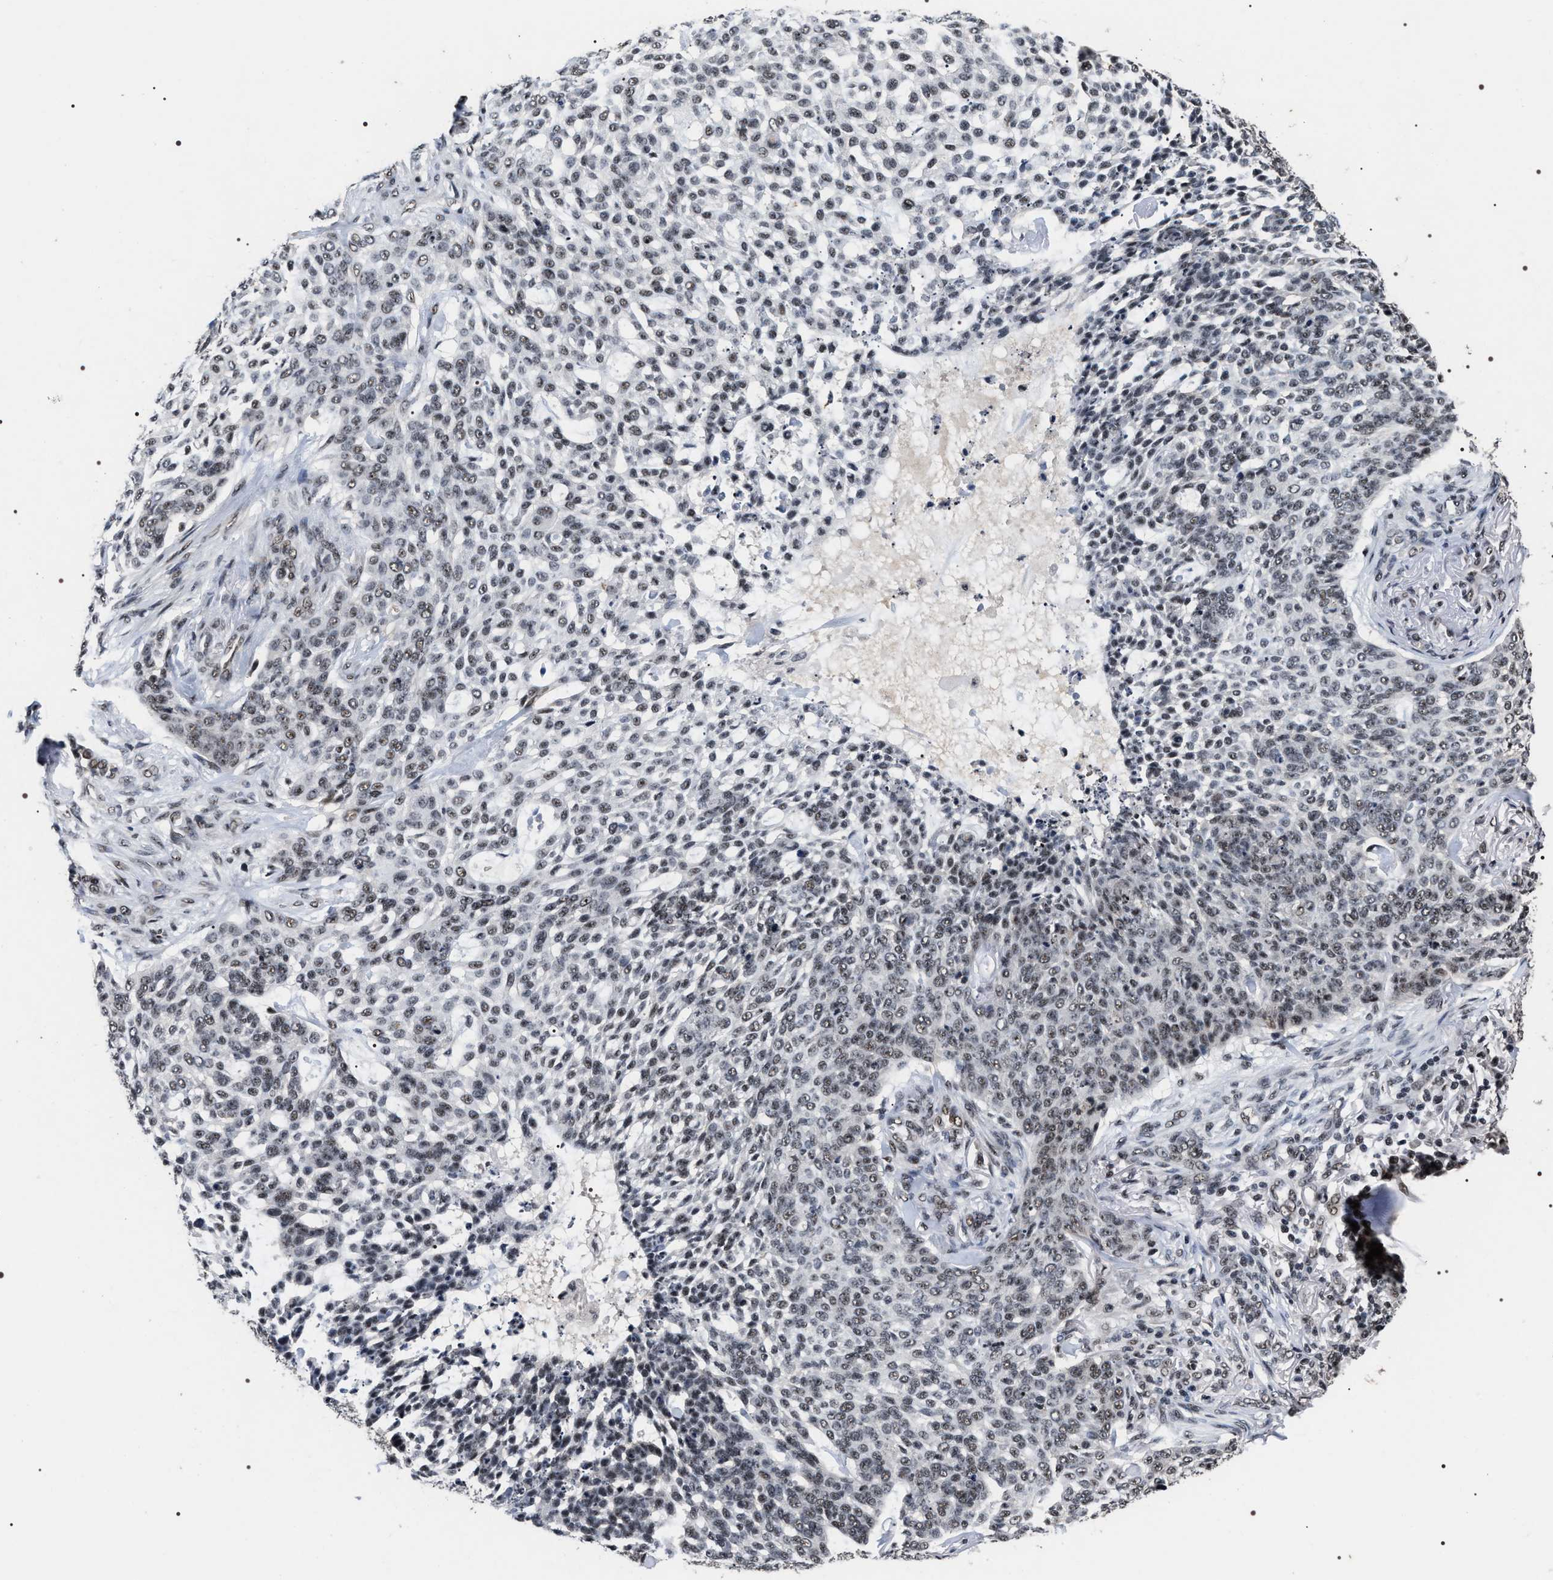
{"staining": {"intensity": "moderate", "quantity": "25%-75%", "location": "nuclear"}, "tissue": "skin cancer", "cell_type": "Tumor cells", "image_type": "cancer", "snomed": [{"axis": "morphology", "description": "Basal cell carcinoma"}, {"axis": "topography", "description": "Skin"}], "caption": "Immunohistochemistry (IHC) photomicrograph of human skin cancer stained for a protein (brown), which shows medium levels of moderate nuclear positivity in approximately 25%-75% of tumor cells.", "gene": "RRP1B", "patient": {"sex": "female", "age": 64}}